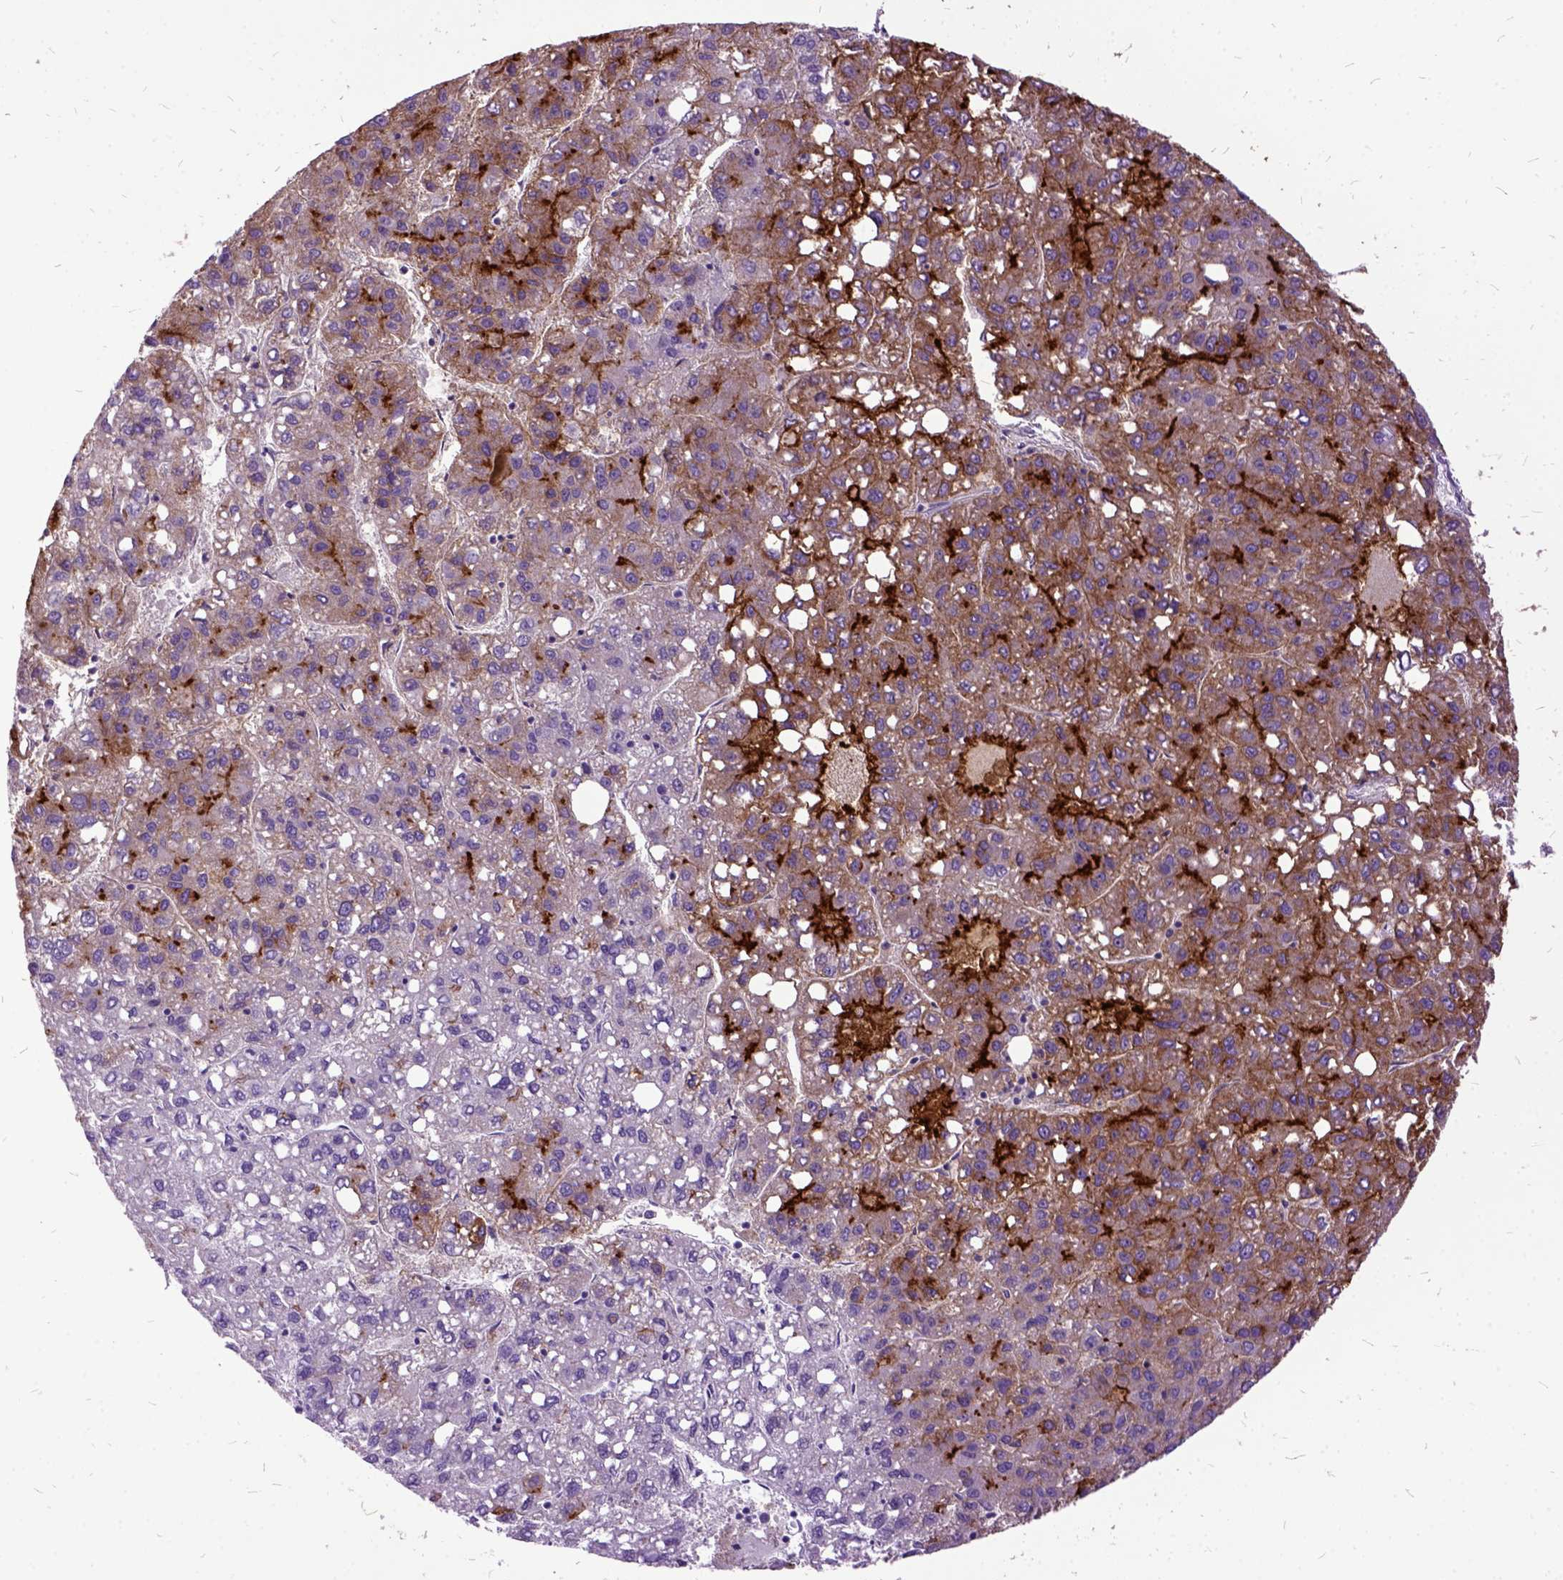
{"staining": {"intensity": "strong", "quantity": "<25%", "location": "cytoplasmic/membranous"}, "tissue": "liver cancer", "cell_type": "Tumor cells", "image_type": "cancer", "snomed": [{"axis": "morphology", "description": "Carcinoma, Hepatocellular, NOS"}, {"axis": "topography", "description": "Liver"}], "caption": "Liver cancer (hepatocellular carcinoma) stained with a protein marker demonstrates strong staining in tumor cells.", "gene": "MME", "patient": {"sex": "female", "age": 82}}